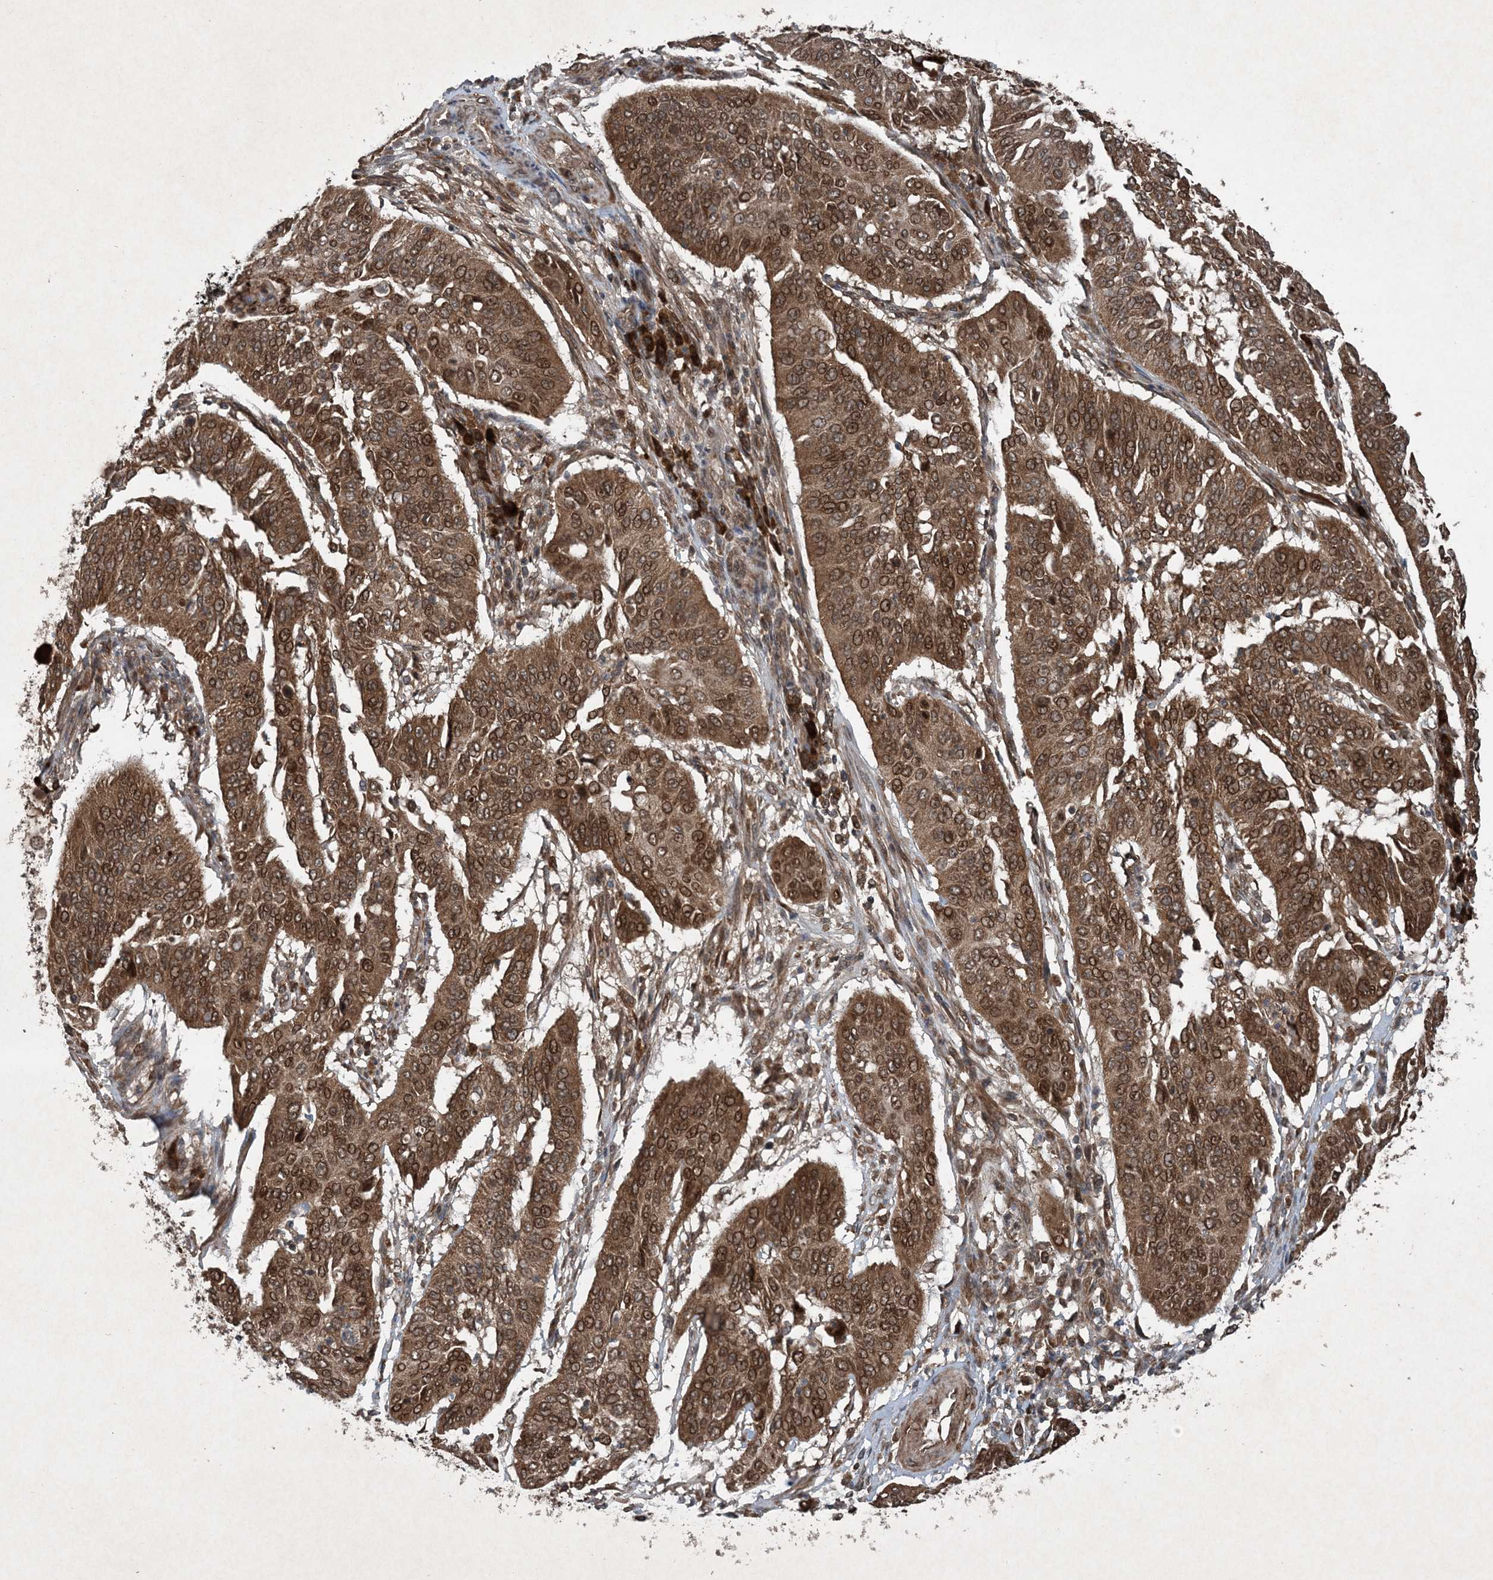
{"staining": {"intensity": "strong", "quantity": ">75%", "location": "cytoplasmic/membranous,nuclear"}, "tissue": "cervical cancer", "cell_type": "Tumor cells", "image_type": "cancer", "snomed": [{"axis": "morphology", "description": "Normal tissue, NOS"}, {"axis": "morphology", "description": "Squamous cell carcinoma, NOS"}, {"axis": "topography", "description": "Cervix"}], "caption": "Protein staining demonstrates strong cytoplasmic/membranous and nuclear staining in about >75% of tumor cells in squamous cell carcinoma (cervical).", "gene": "GNG5", "patient": {"sex": "female", "age": 39}}